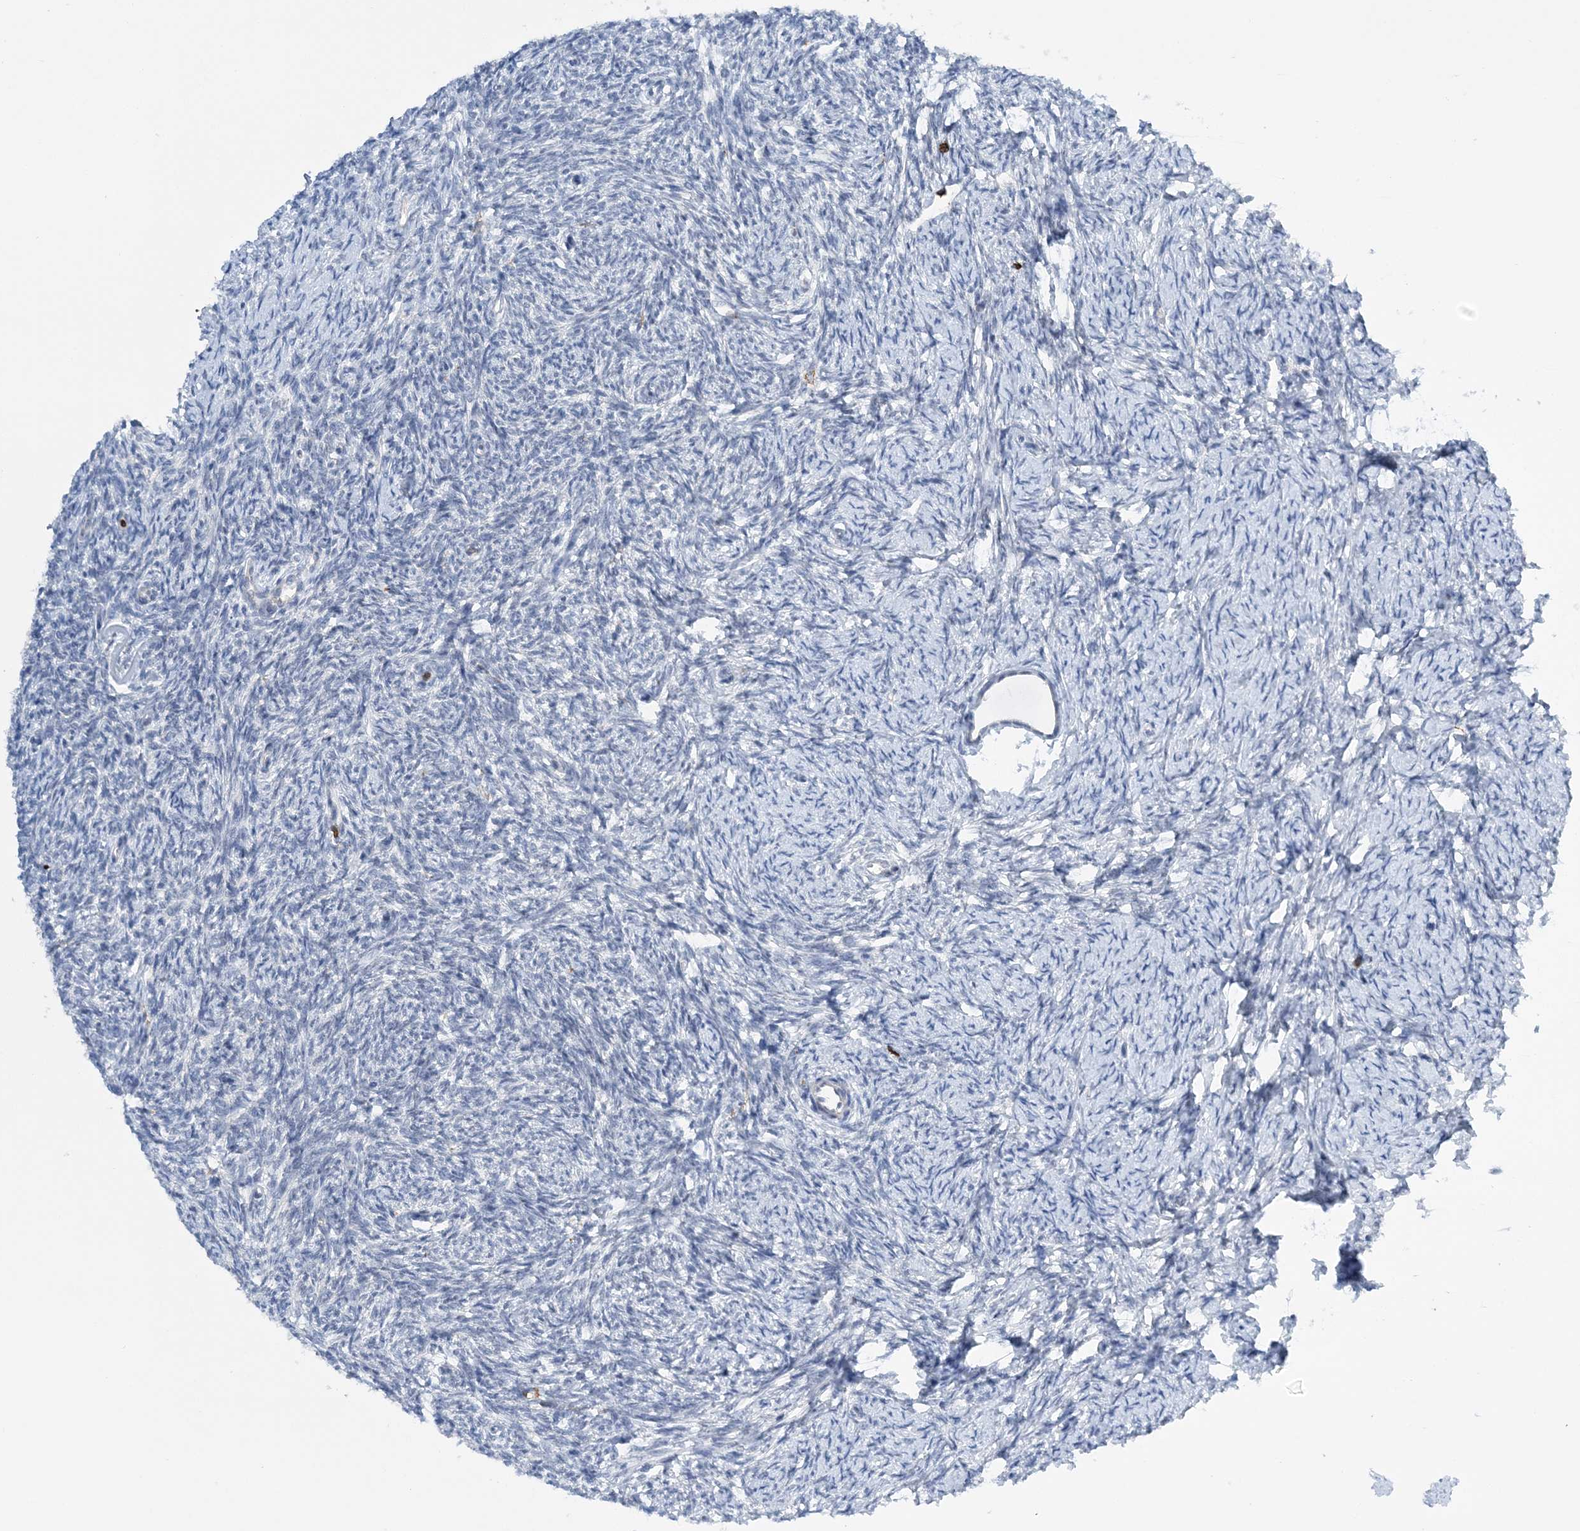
{"staining": {"intensity": "negative", "quantity": "none", "location": "none"}, "tissue": "ovary", "cell_type": "Ovarian stroma cells", "image_type": "normal", "snomed": [{"axis": "morphology", "description": "Normal tissue, NOS"}, {"axis": "morphology", "description": "Cyst, NOS"}, {"axis": "topography", "description": "Ovary"}], "caption": "An image of ovary stained for a protein shows no brown staining in ovarian stroma cells.", "gene": "PRMT9", "patient": {"sex": "female", "age": 33}}